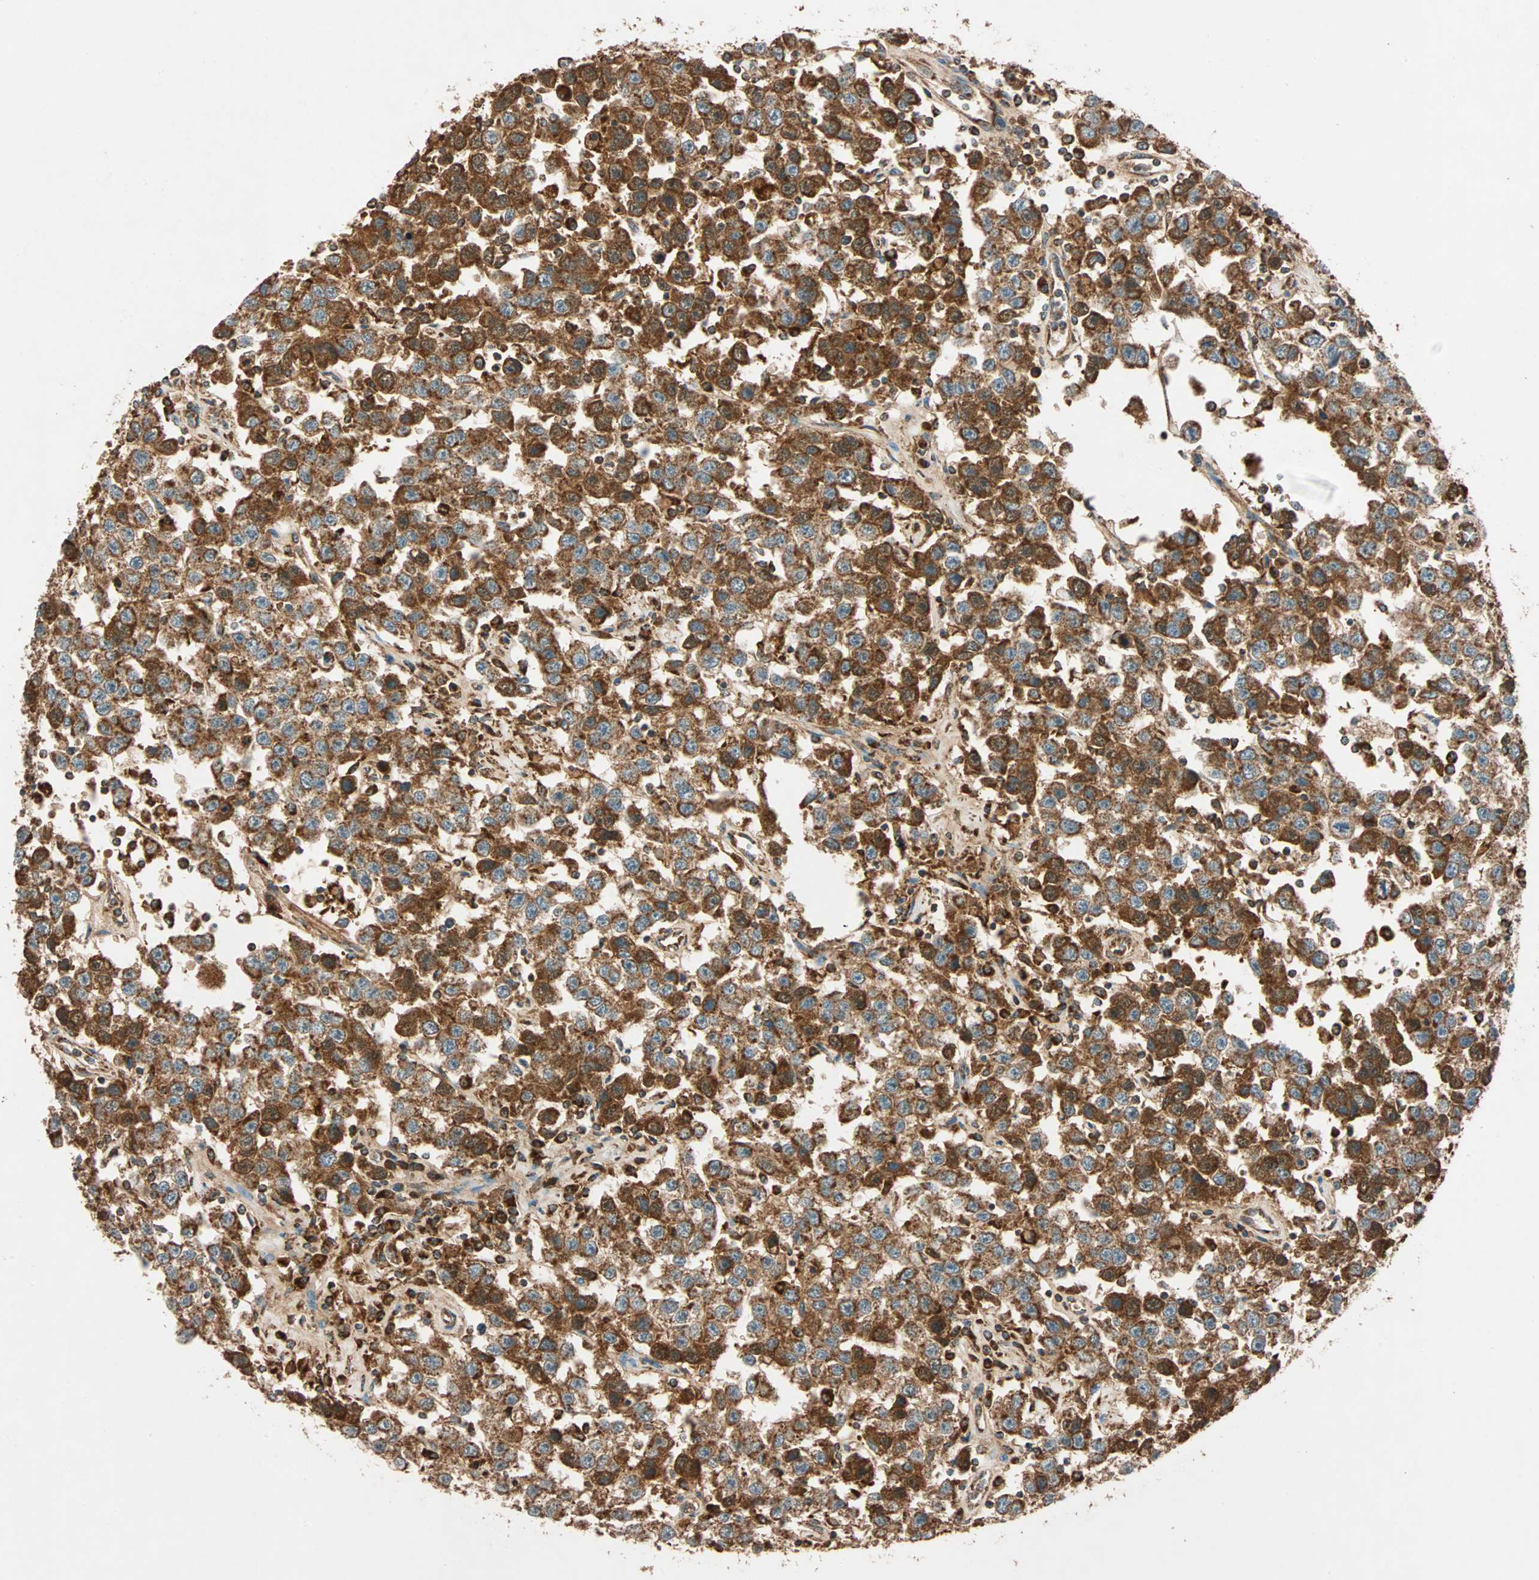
{"staining": {"intensity": "strong", "quantity": ">75%", "location": "cytoplasmic/membranous"}, "tissue": "testis cancer", "cell_type": "Tumor cells", "image_type": "cancer", "snomed": [{"axis": "morphology", "description": "Seminoma, NOS"}, {"axis": "topography", "description": "Testis"}], "caption": "DAB immunohistochemical staining of testis cancer (seminoma) displays strong cytoplasmic/membranous protein staining in about >75% of tumor cells. (IHC, brightfield microscopy, high magnification).", "gene": "MAPK1", "patient": {"sex": "male", "age": 41}}